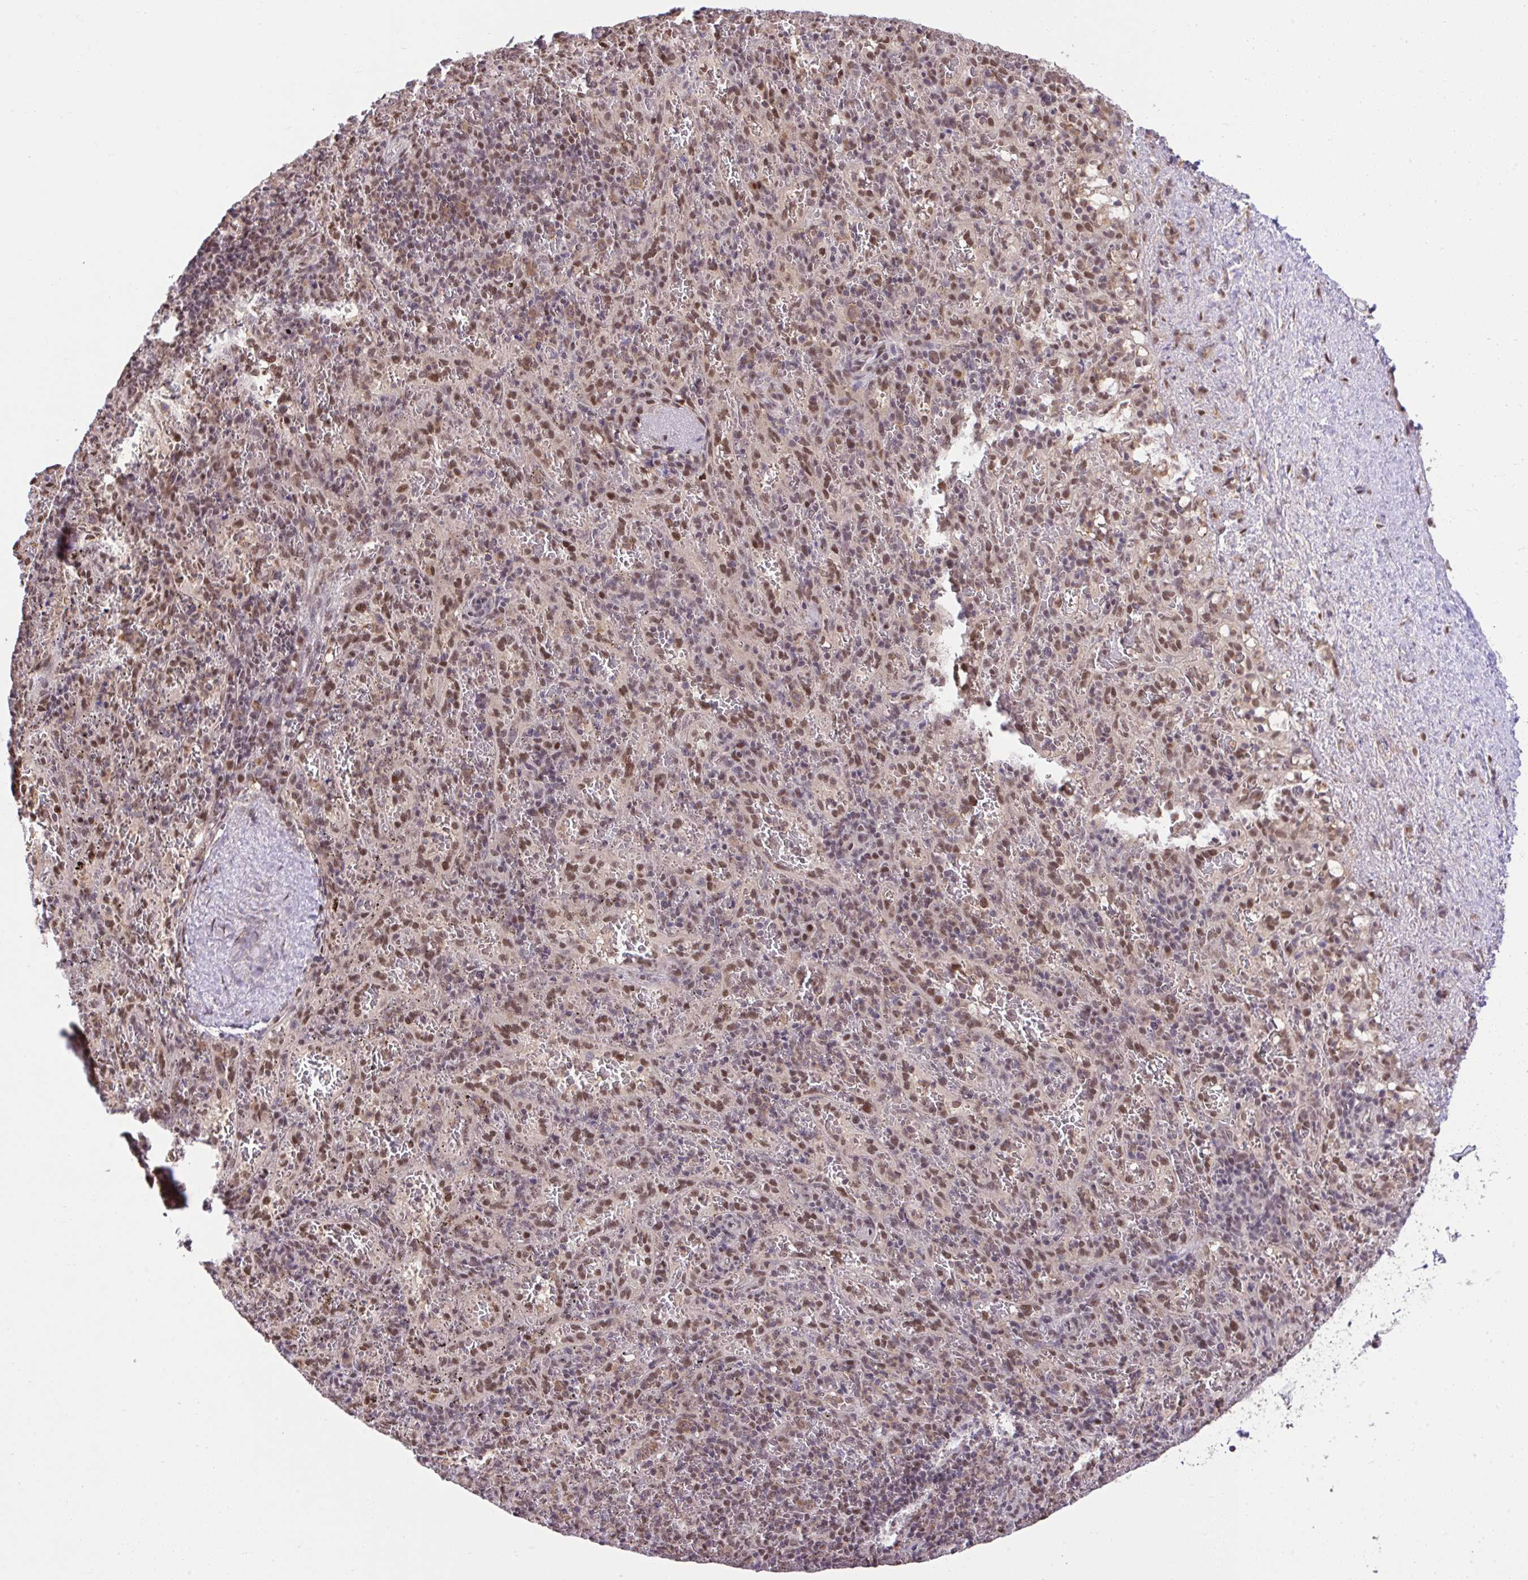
{"staining": {"intensity": "moderate", "quantity": ">75%", "location": "nuclear"}, "tissue": "spleen", "cell_type": "Cells in red pulp", "image_type": "normal", "snomed": [{"axis": "morphology", "description": "Normal tissue, NOS"}, {"axis": "topography", "description": "Spleen"}], "caption": "This is an image of immunohistochemistry staining of benign spleen, which shows moderate expression in the nuclear of cells in red pulp.", "gene": "GLIS3", "patient": {"sex": "male", "age": 57}}